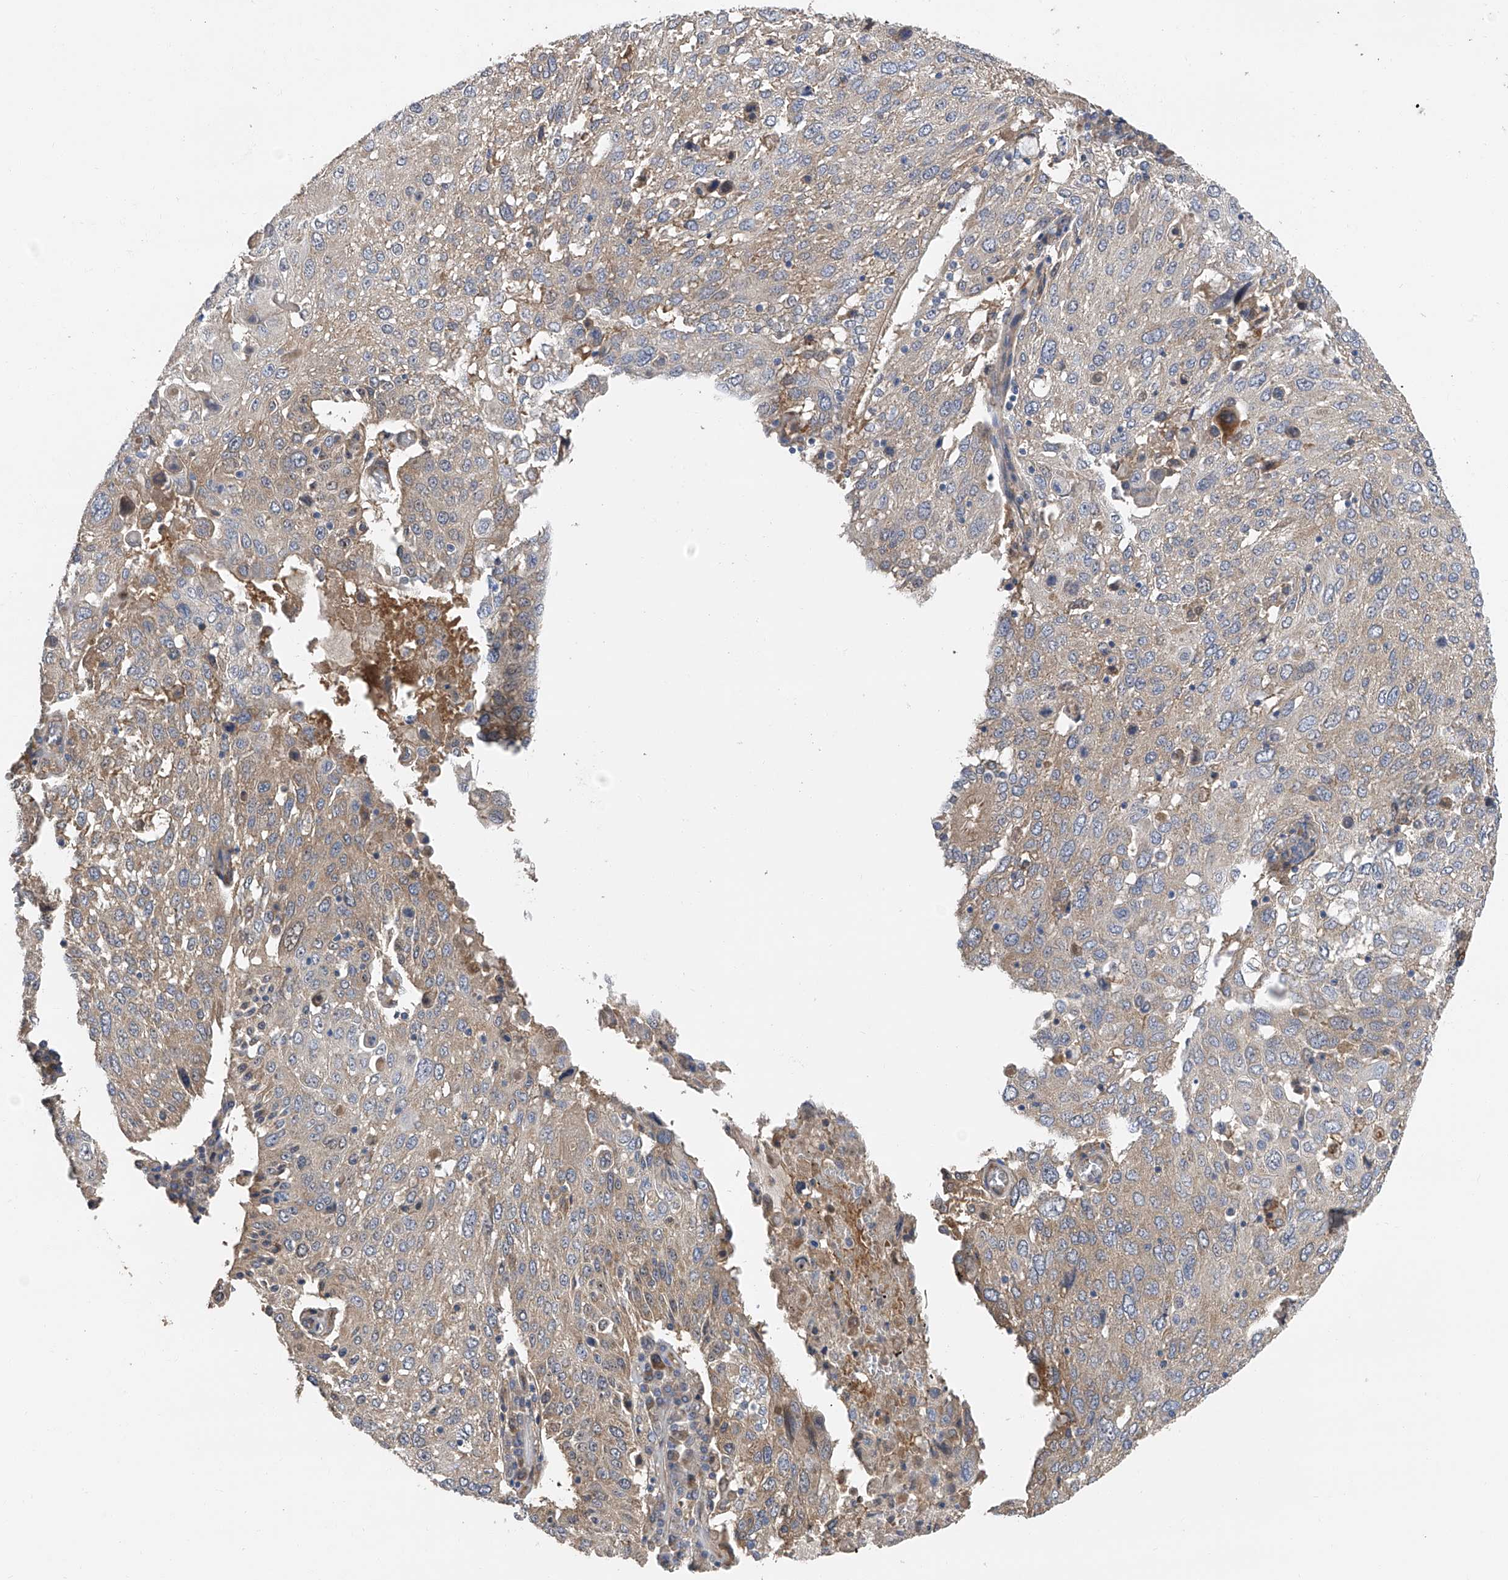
{"staining": {"intensity": "weak", "quantity": ">75%", "location": "cytoplasmic/membranous"}, "tissue": "lung cancer", "cell_type": "Tumor cells", "image_type": "cancer", "snomed": [{"axis": "morphology", "description": "Squamous cell carcinoma, NOS"}, {"axis": "topography", "description": "Lung"}], "caption": "Approximately >75% of tumor cells in human lung squamous cell carcinoma show weak cytoplasmic/membranous protein expression as visualized by brown immunohistochemical staining.", "gene": "PTK2", "patient": {"sex": "male", "age": 65}}